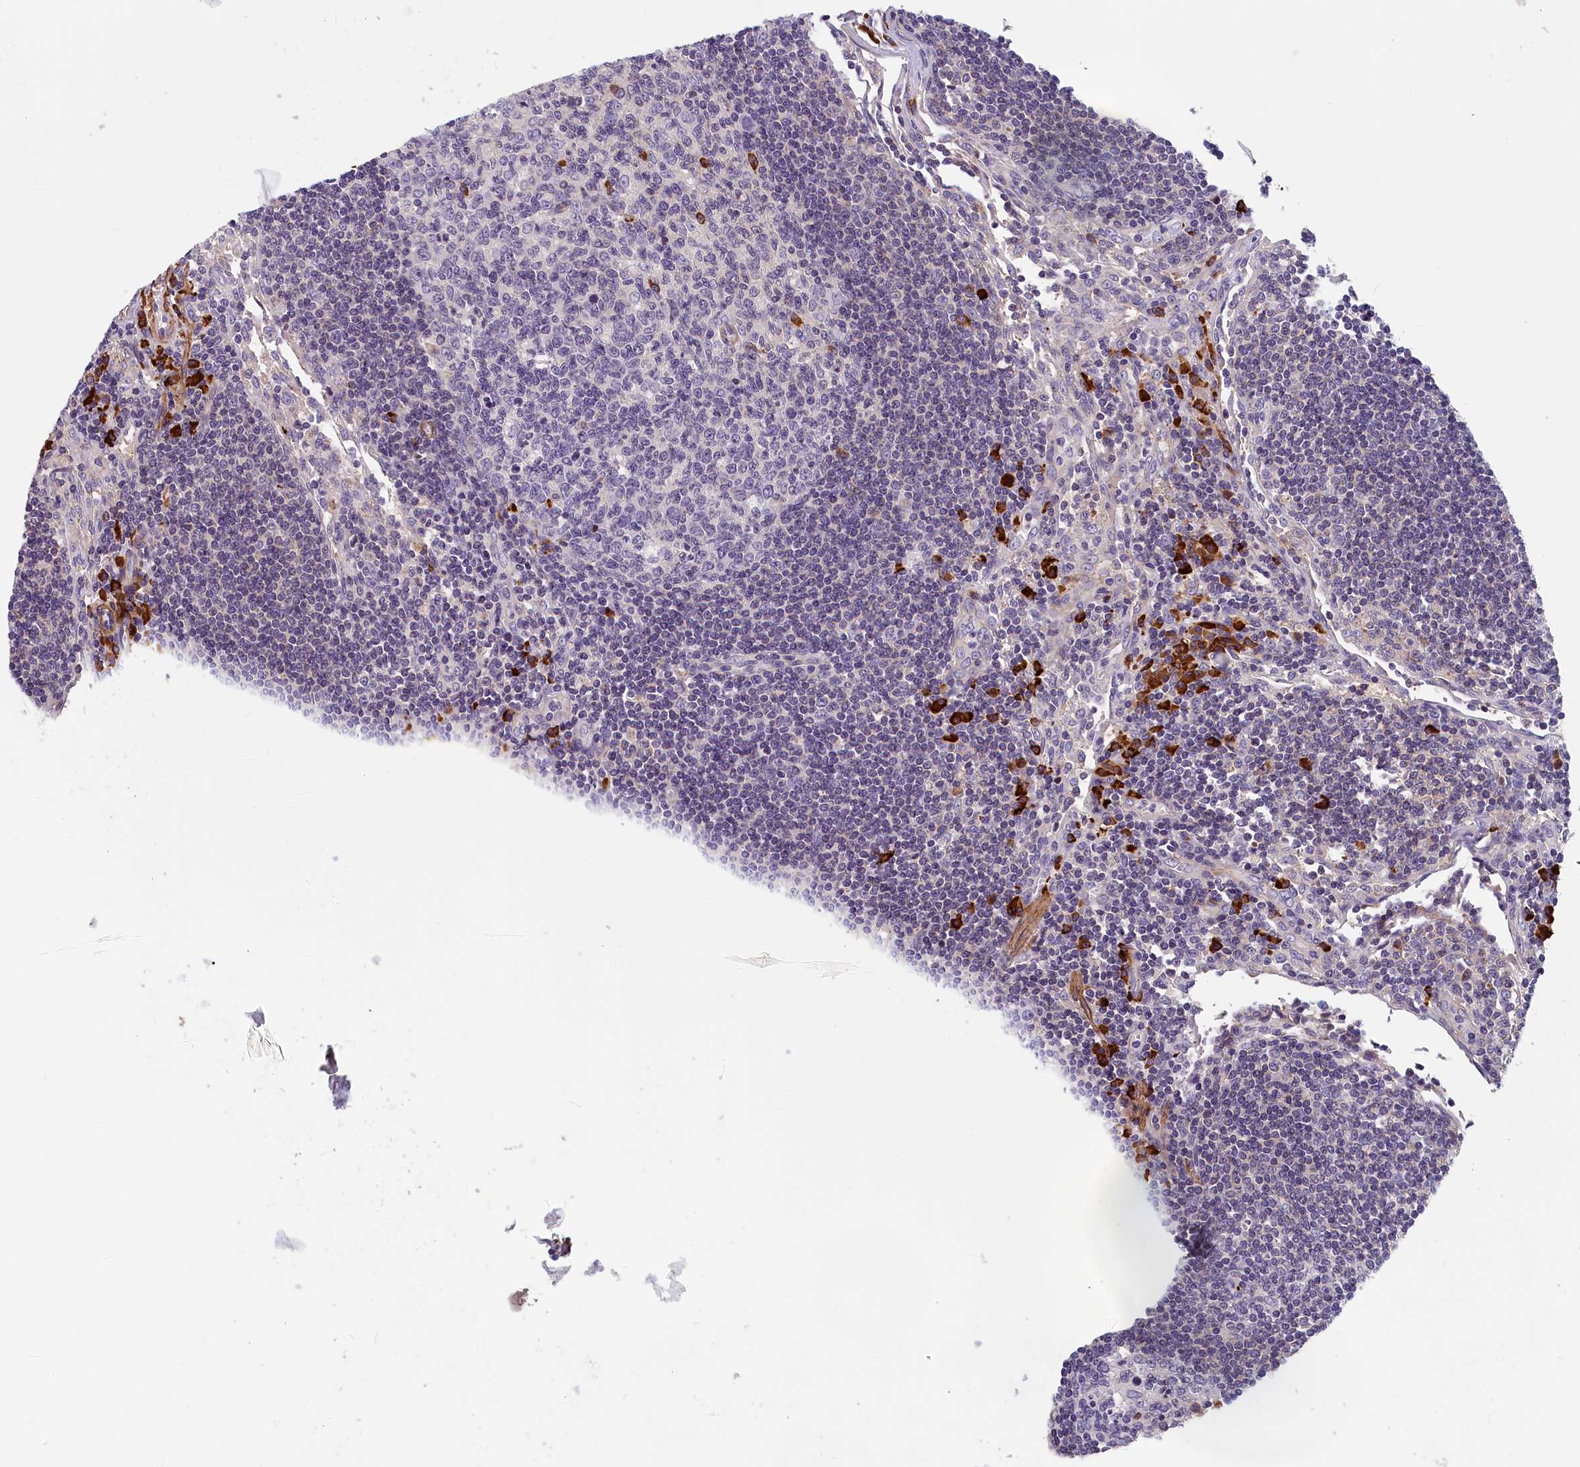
{"staining": {"intensity": "moderate", "quantity": "<25%", "location": "cytoplasmic/membranous"}, "tissue": "lymph node", "cell_type": "Germinal center cells", "image_type": "normal", "snomed": [{"axis": "morphology", "description": "Normal tissue, NOS"}, {"axis": "topography", "description": "Lymph node"}], "caption": "An image of human lymph node stained for a protein displays moderate cytoplasmic/membranous brown staining in germinal center cells. (Brightfield microscopy of DAB IHC at high magnification).", "gene": "BCL2L13", "patient": {"sex": "female", "age": 73}}